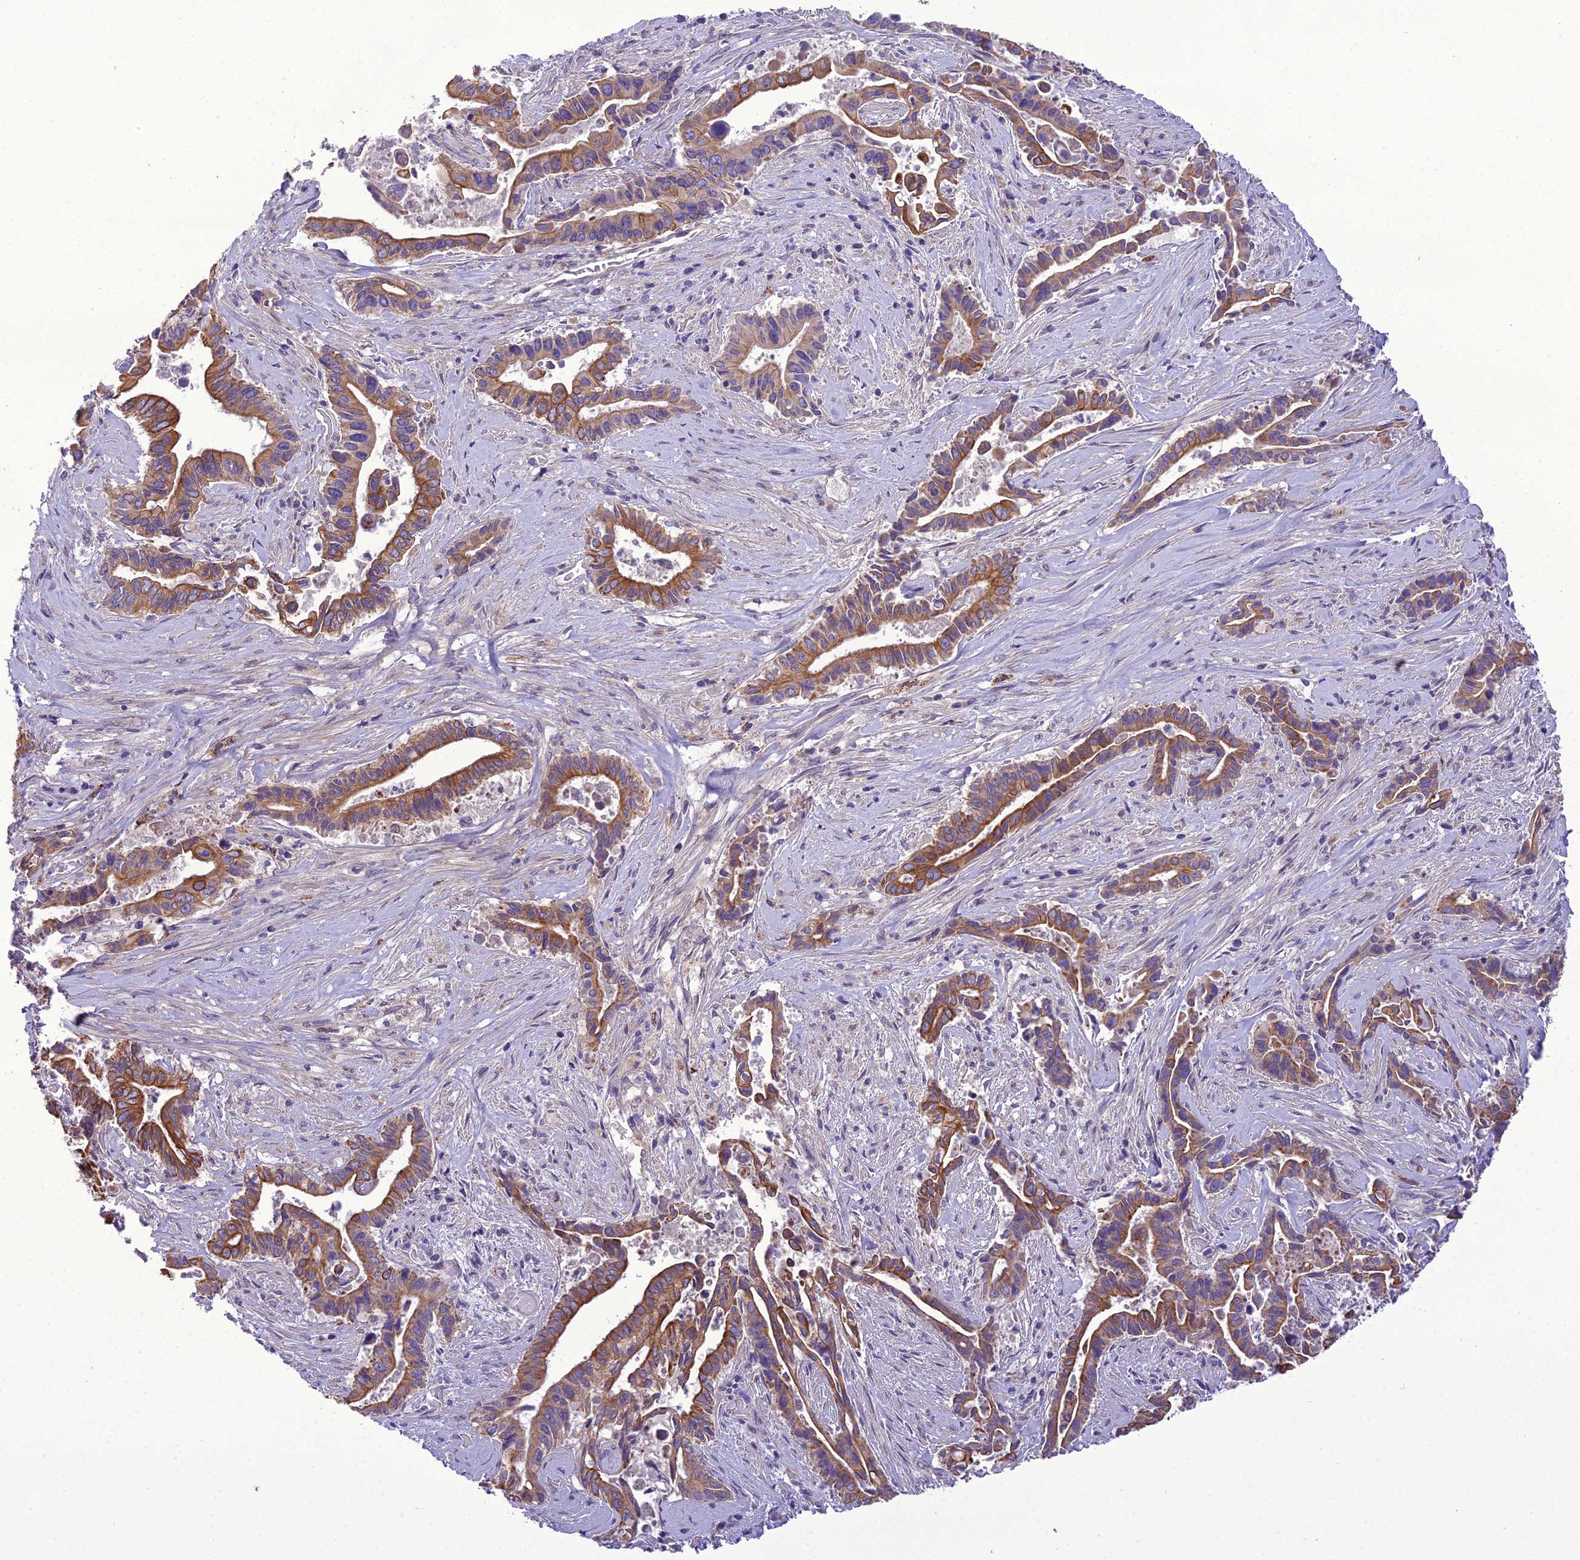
{"staining": {"intensity": "moderate", "quantity": ">75%", "location": "cytoplasmic/membranous"}, "tissue": "pancreatic cancer", "cell_type": "Tumor cells", "image_type": "cancer", "snomed": [{"axis": "morphology", "description": "Adenocarcinoma, NOS"}, {"axis": "topography", "description": "Pancreas"}], "caption": "An image showing moderate cytoplasmic/membranous staining in approximately >75% of tumor cells in pancreatic cancer (adenocarcinoma), as visualized by brown immunohistochemical staining.", "gene": "SCRT1", "patient": {"sex": "female", "age": 77}}